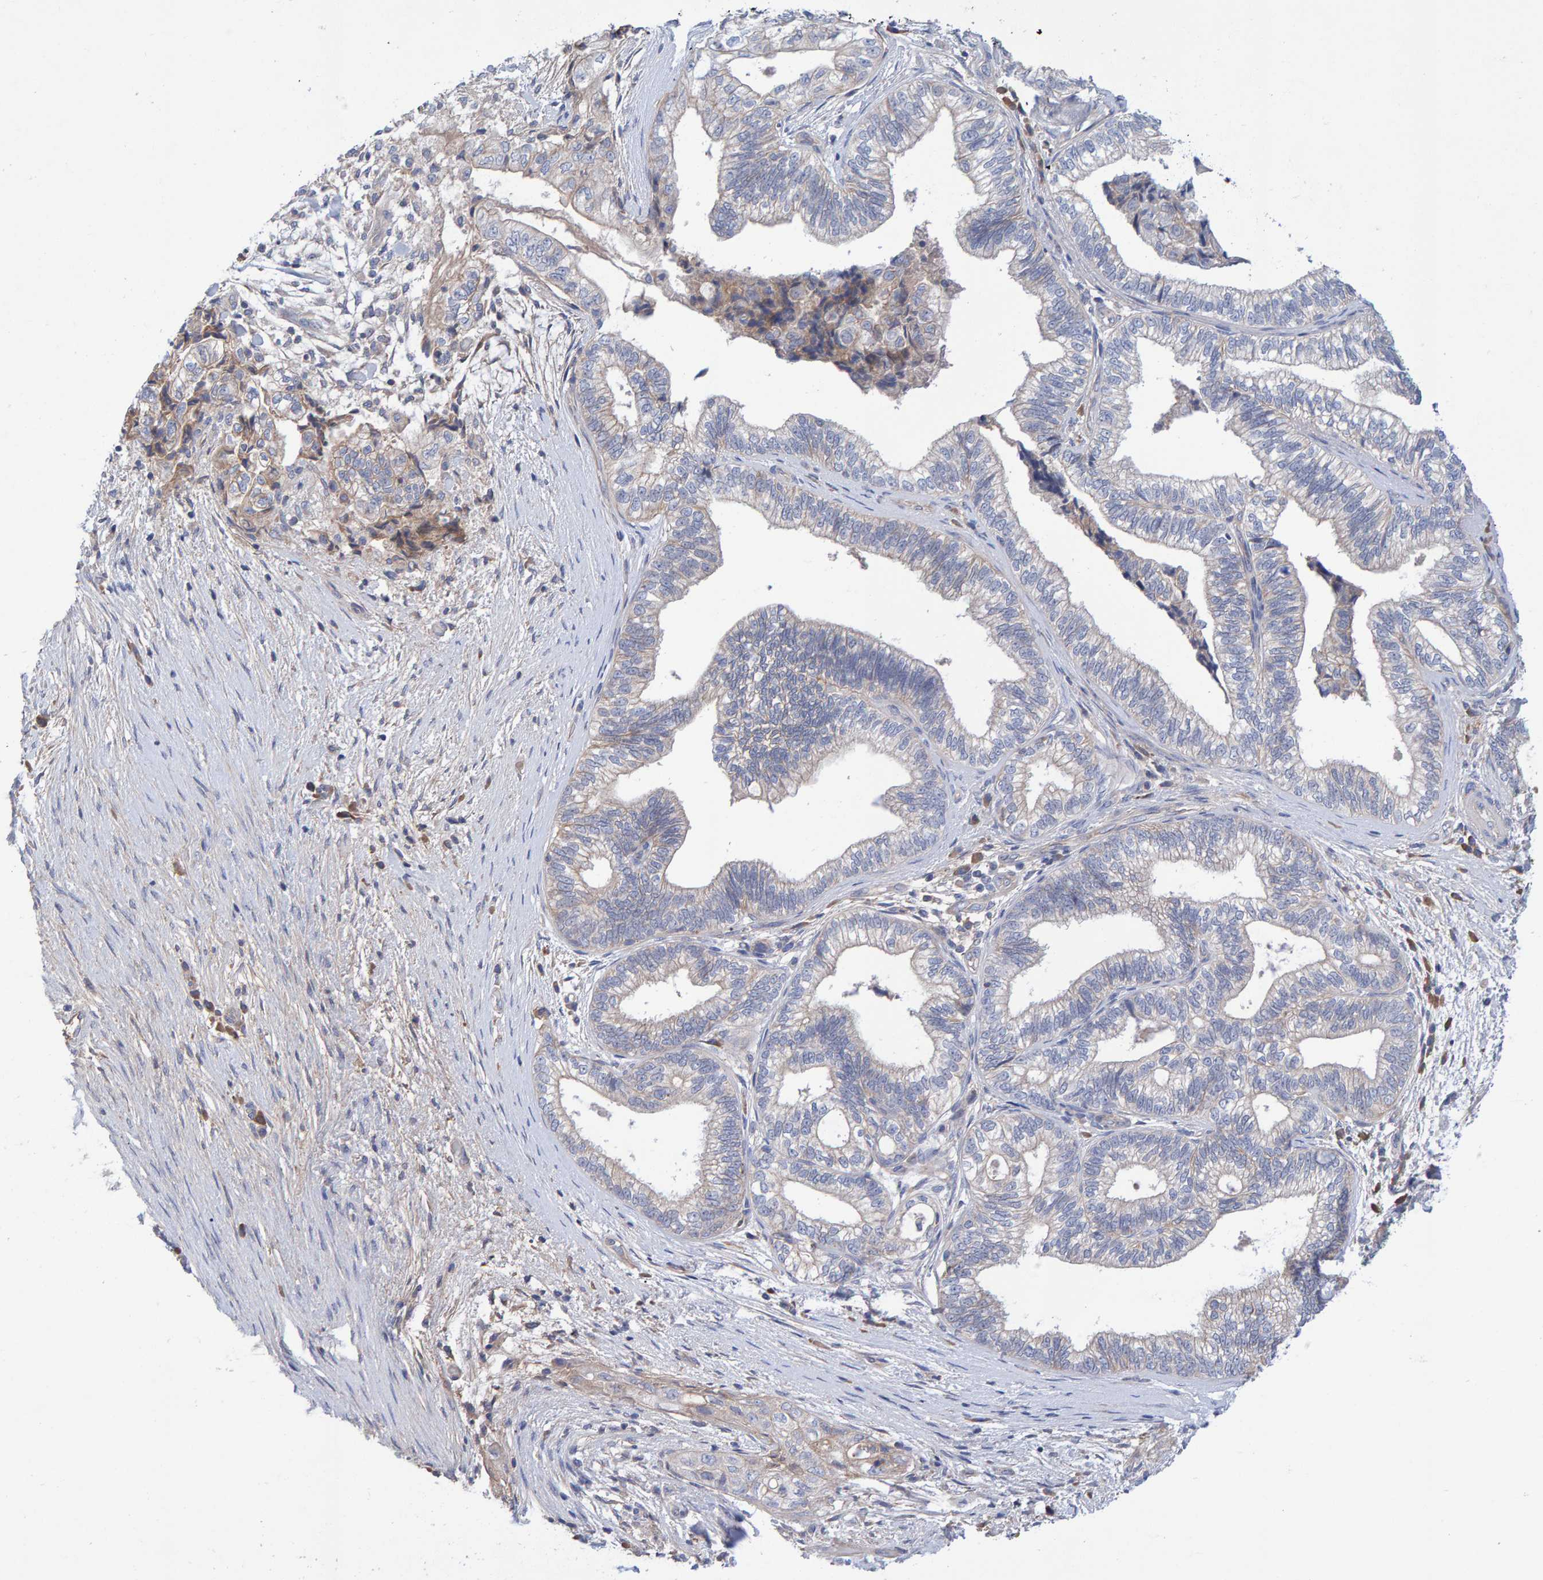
{"staining": {"intensity": "negative", "quantity": "none", "location": "none"}, "tissue": "pancreatic cancer", "cell_type": "Tumor cells", "image_type": "cancer", "snomed": [{"axis": "morphology", "description": "Adenocarcinoma, NOS"}, {"axis": "topography", "description": "Pancreas"}], "caption": "Tumor cells are negative for brown protein staining in adenocarcinoma (pancreatic). (DAB immunohistochemistry with hematoxylin counter stain).", "gene": "EFR3A", "patient": {"sex": "male", "age": 72}}